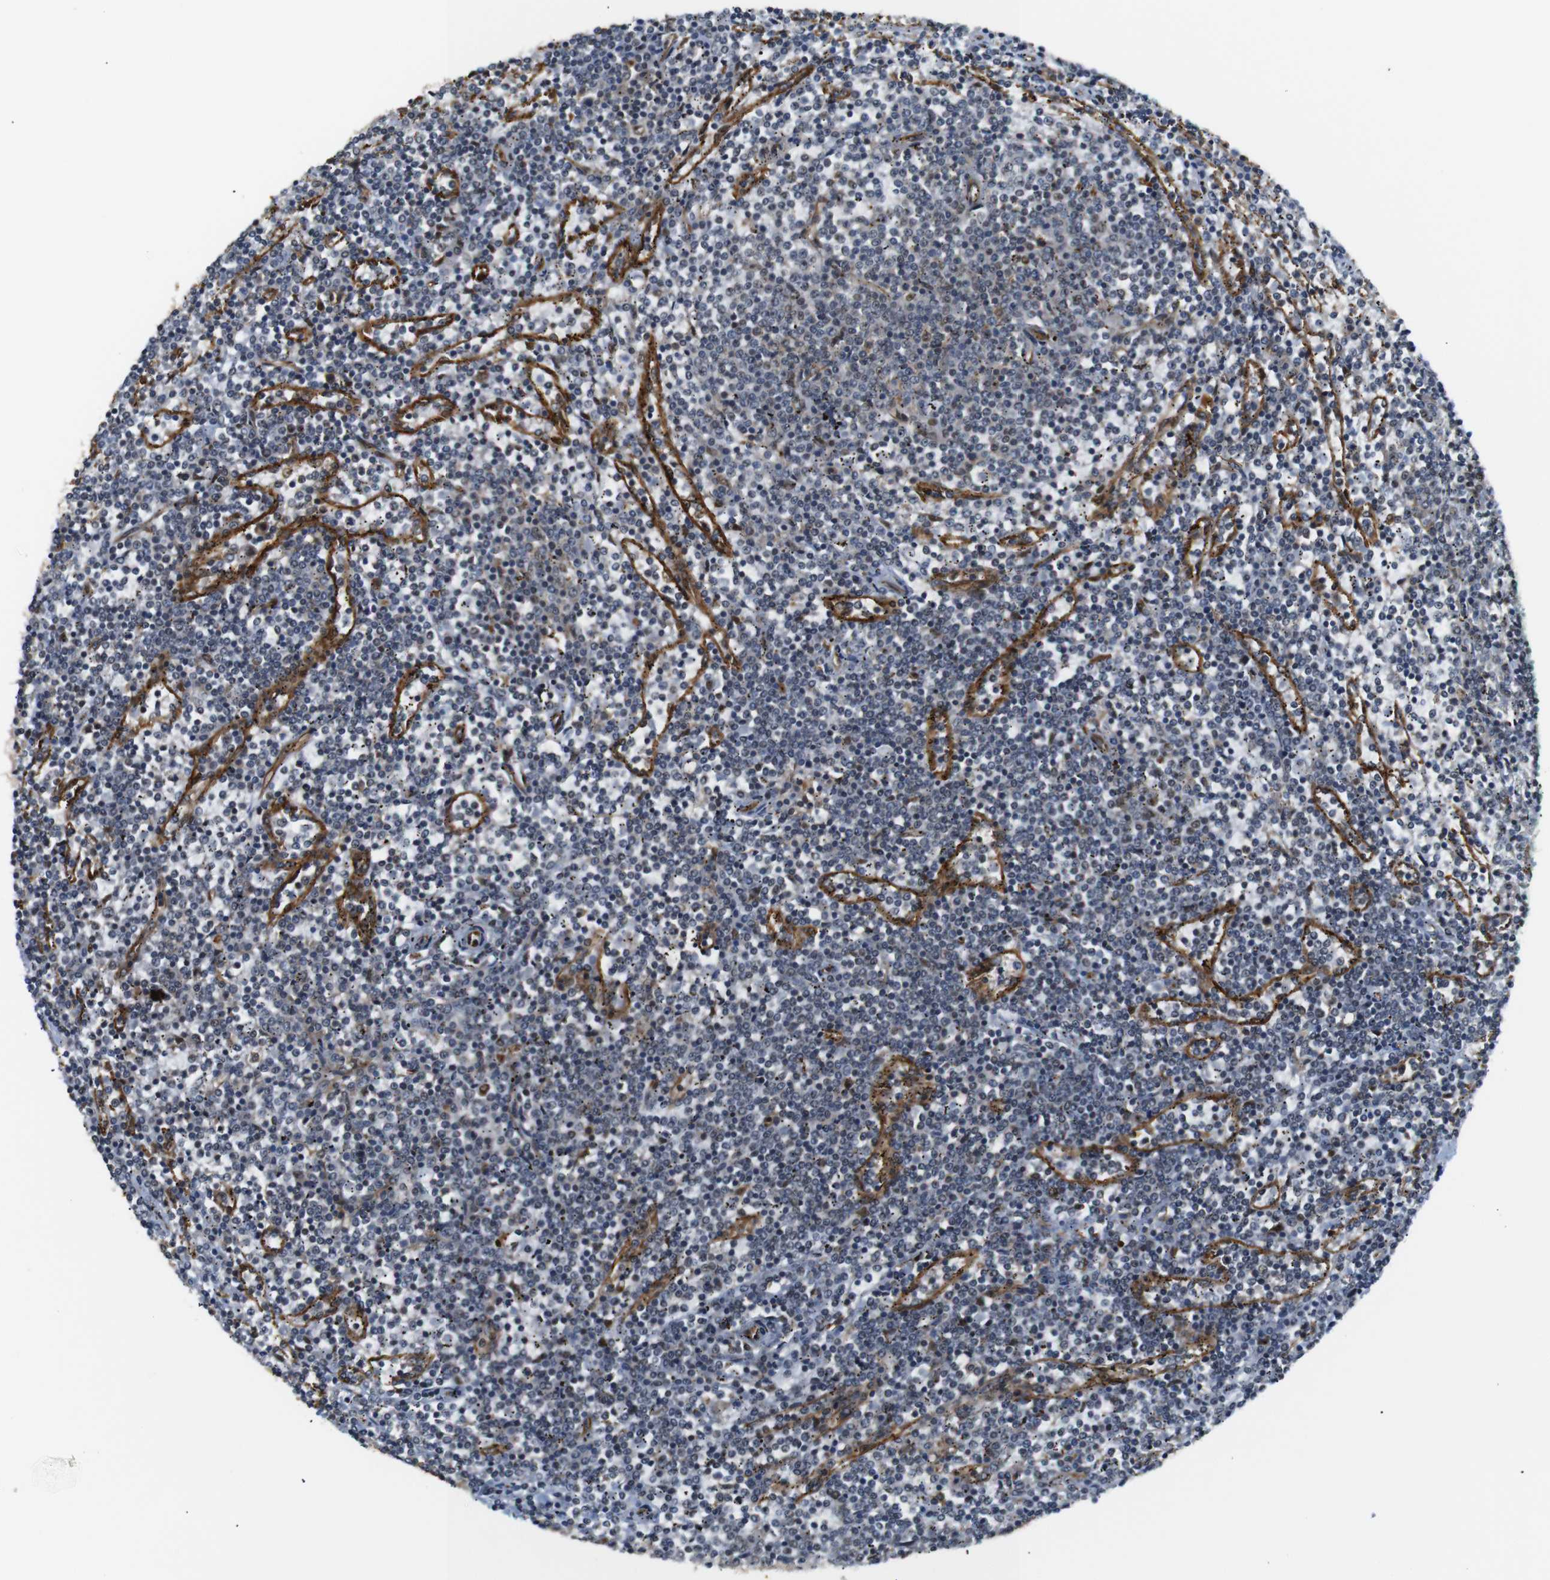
{"staining": {"intensity": "weak", "quantity": "25%-75%", "location": "nuclear"}, "tissue": "lymphoma", "cell_type": "Tumor cells", "image_type": "cancer", "snomed": [{"axis": "morphology", "description": "Malignant lymphoma, non-Hodgkin's type, Low grade"}, {"axis": "topography", "description": "Spleen"}], "caption": "This micrograph shows immunohistochemistry (IHC) staining of malignant lymphoma, non-Hodgkin's type (low-grade), with low weak nuclear staining in approximately 25%-75% of tumor cells.", "gene": "PARN", "patient": {"sex": "female", "age": 50}}